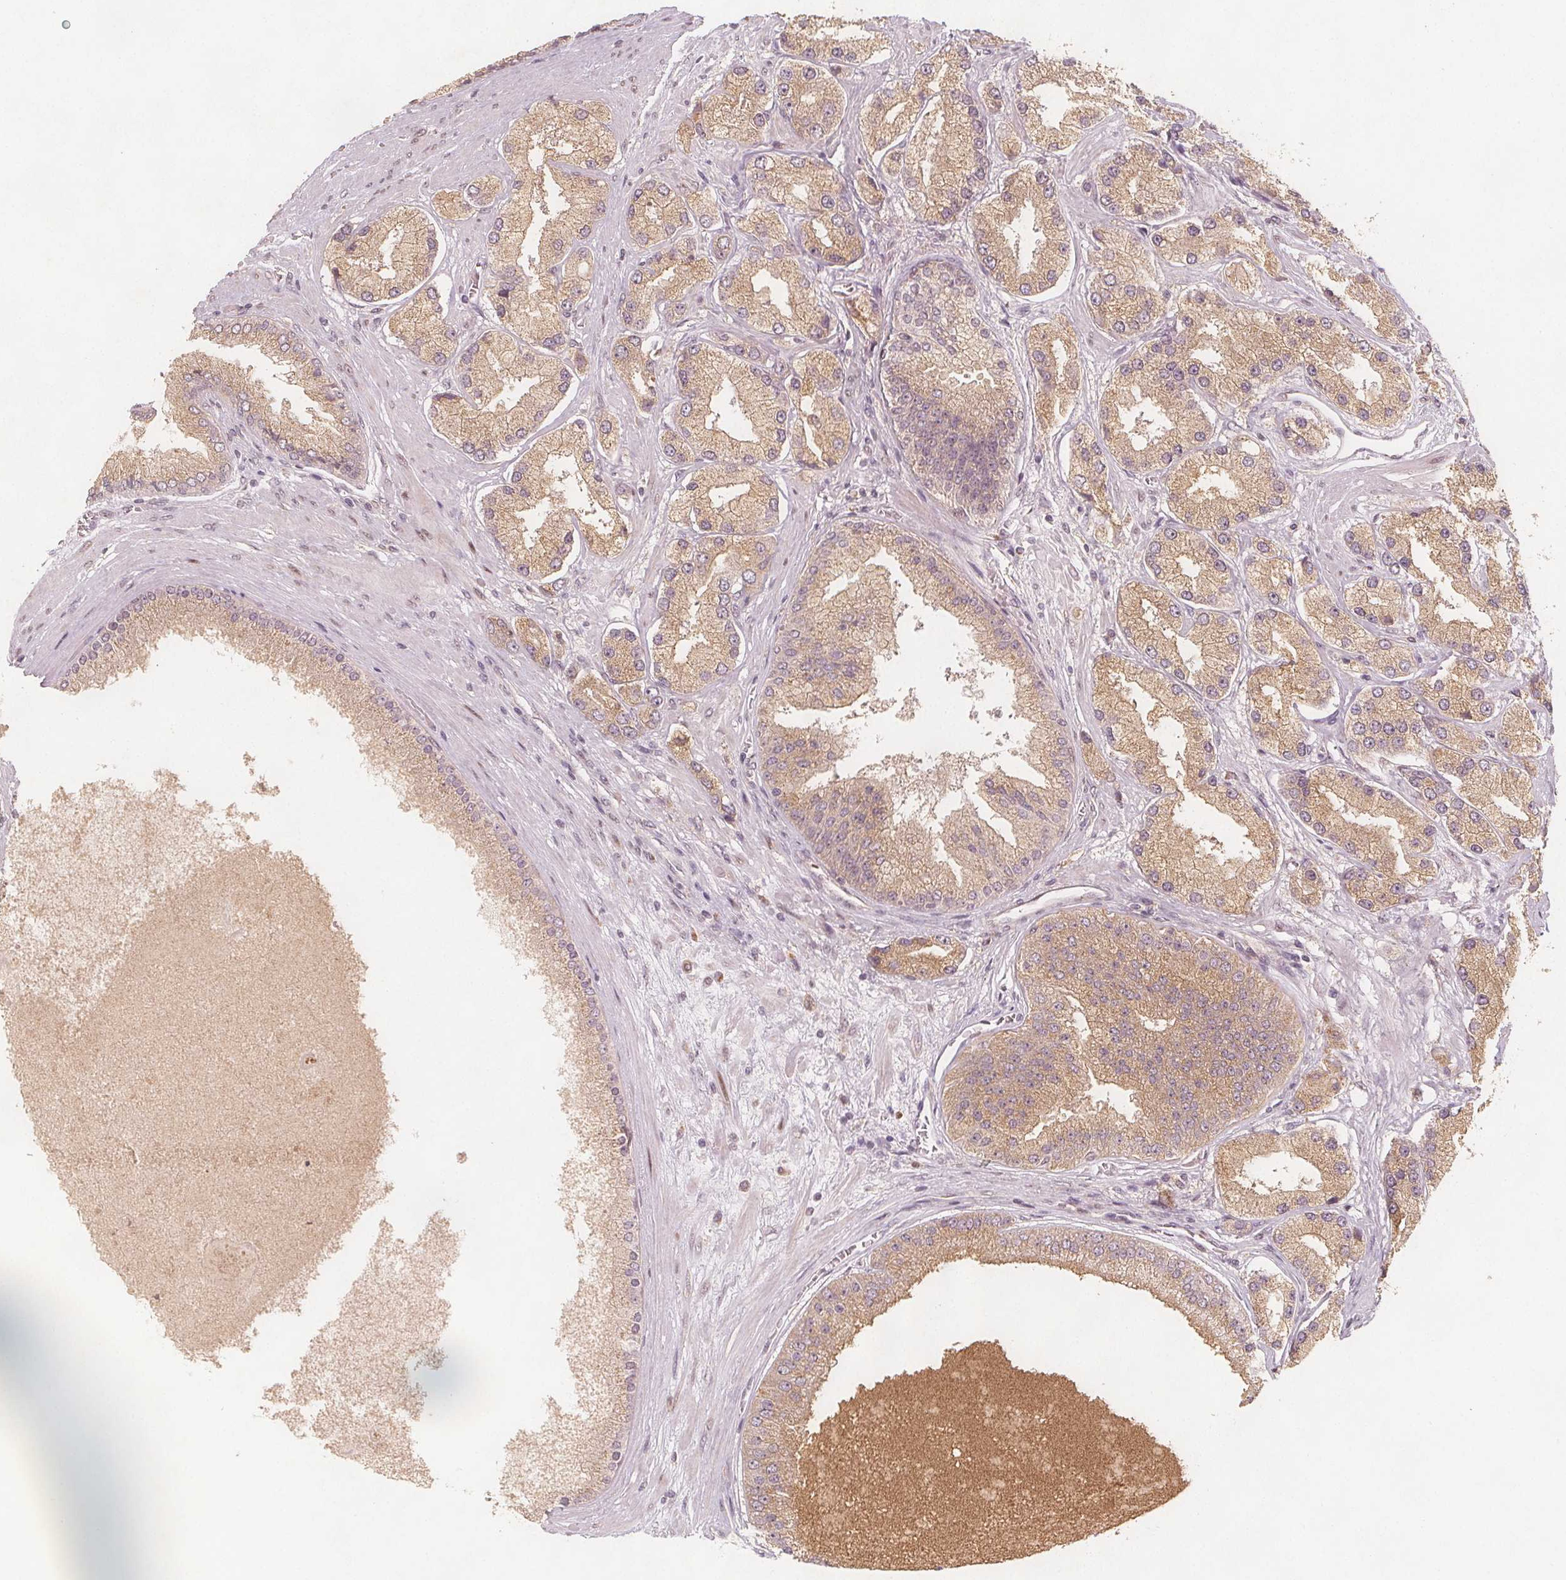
{"staining": {"intensity": "moderate", "quantity": ">75%", "location": "cytoplasmic/membranous"}, "tissue": "prostate cancer", "cell_type": "Tumor cells", "image_type": "cancer", "snomed": [{"axis": "morphology", "description": "Adenocarcinoma, High grade"}, {"axis": "topography", "description": "Prostate"}], "caption": "This is a photomicrograph of IHC staining of prostate cancer (adenocarcinoma (high-grade)), which shows moderate expression in the cytoplasmic/membranous of tumor cells.", "gene": "NCSTN", "patient": {"sex": "male", "age": 67}}